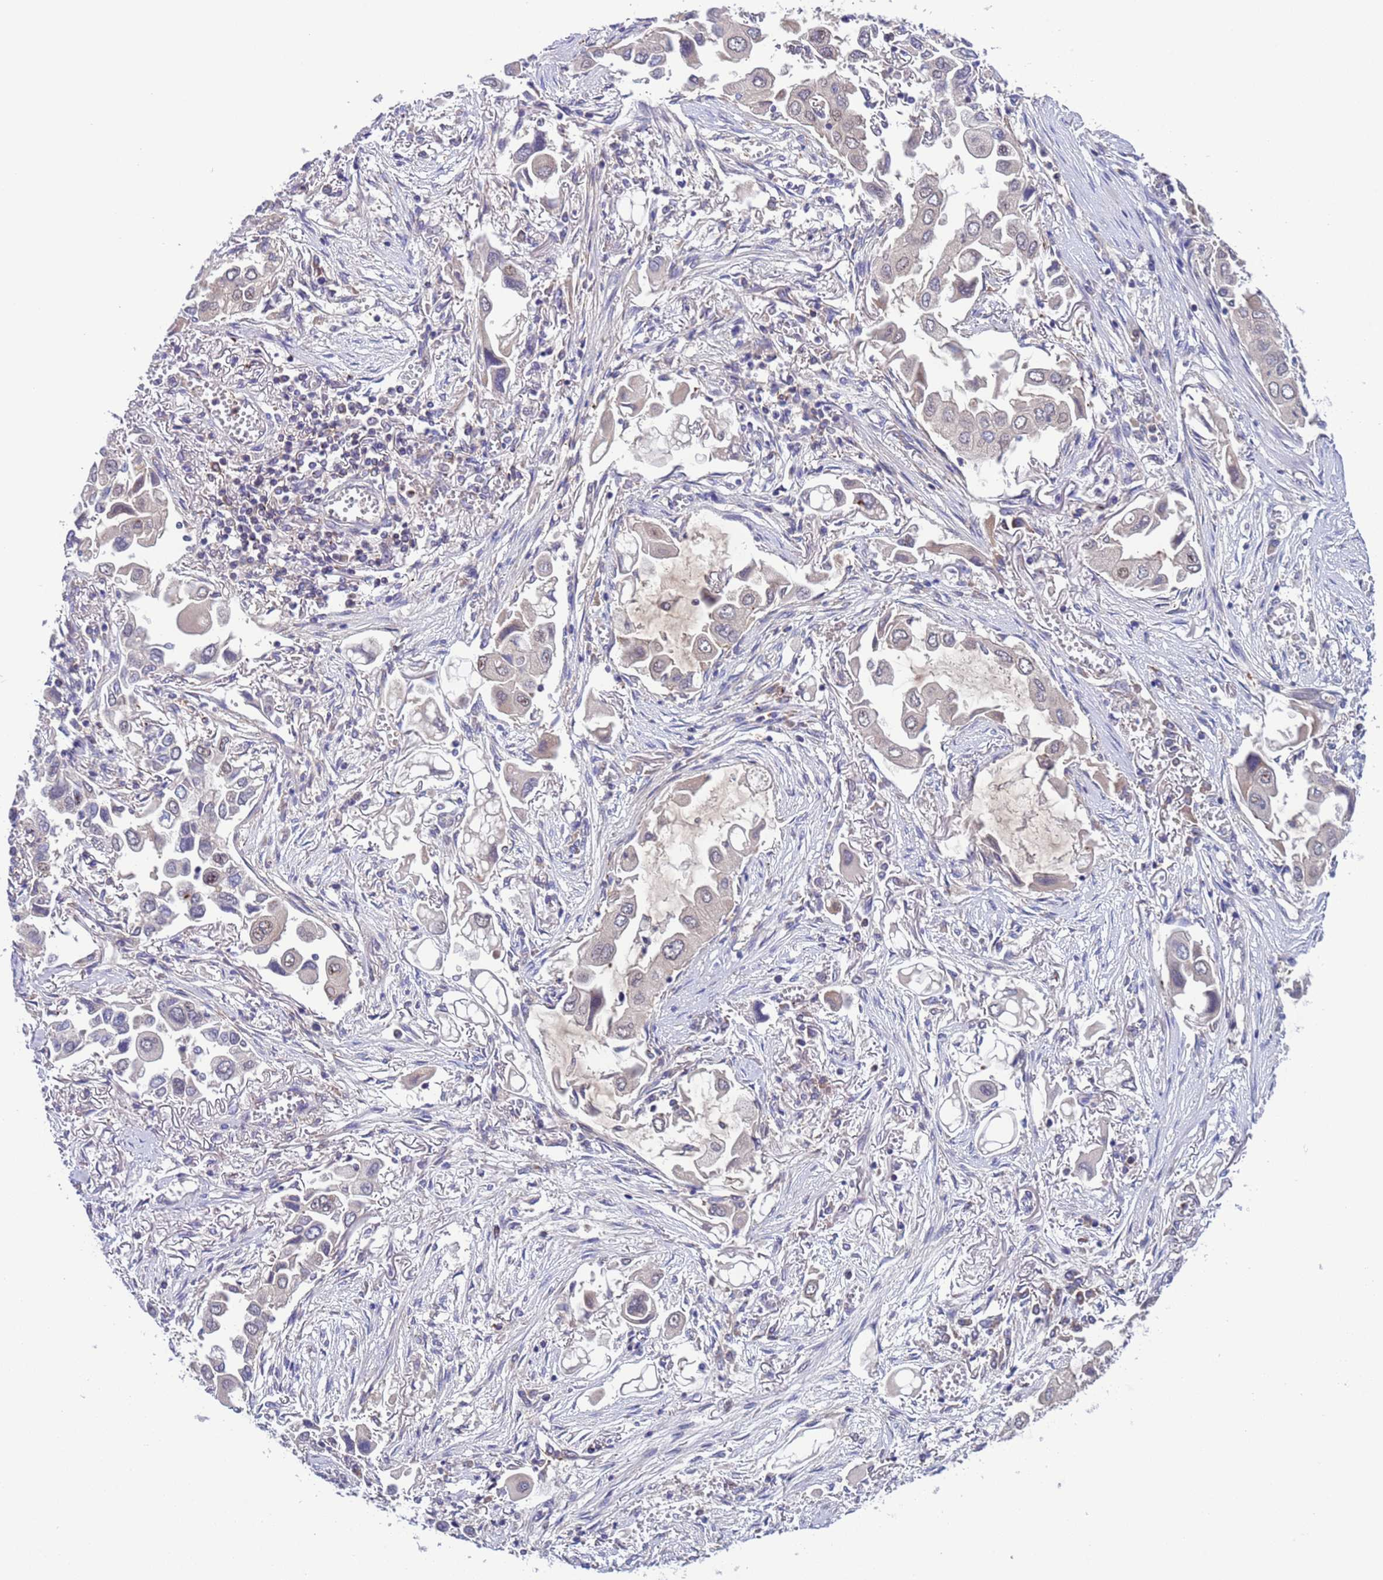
{"staining": {"intensity": "negative", "quantity": "none", "location": "none"}, "tissue": "lung cancer", "cell_type": "Tumor cells", "image_type": "cancer", "snomed": [{"axis": "morphology", "description": "Adenocarcinoma, NOS"}, {"axis": "topography", "description": "Lung"}], "caption": "Immunohistochemistry photomicrograph of neoplastic tissue: lung cancer stained with DAB displays no significant protein positivity in tumor cells.", "gene": "PARP16", "patient": {"sex": "female", "age": 76}}